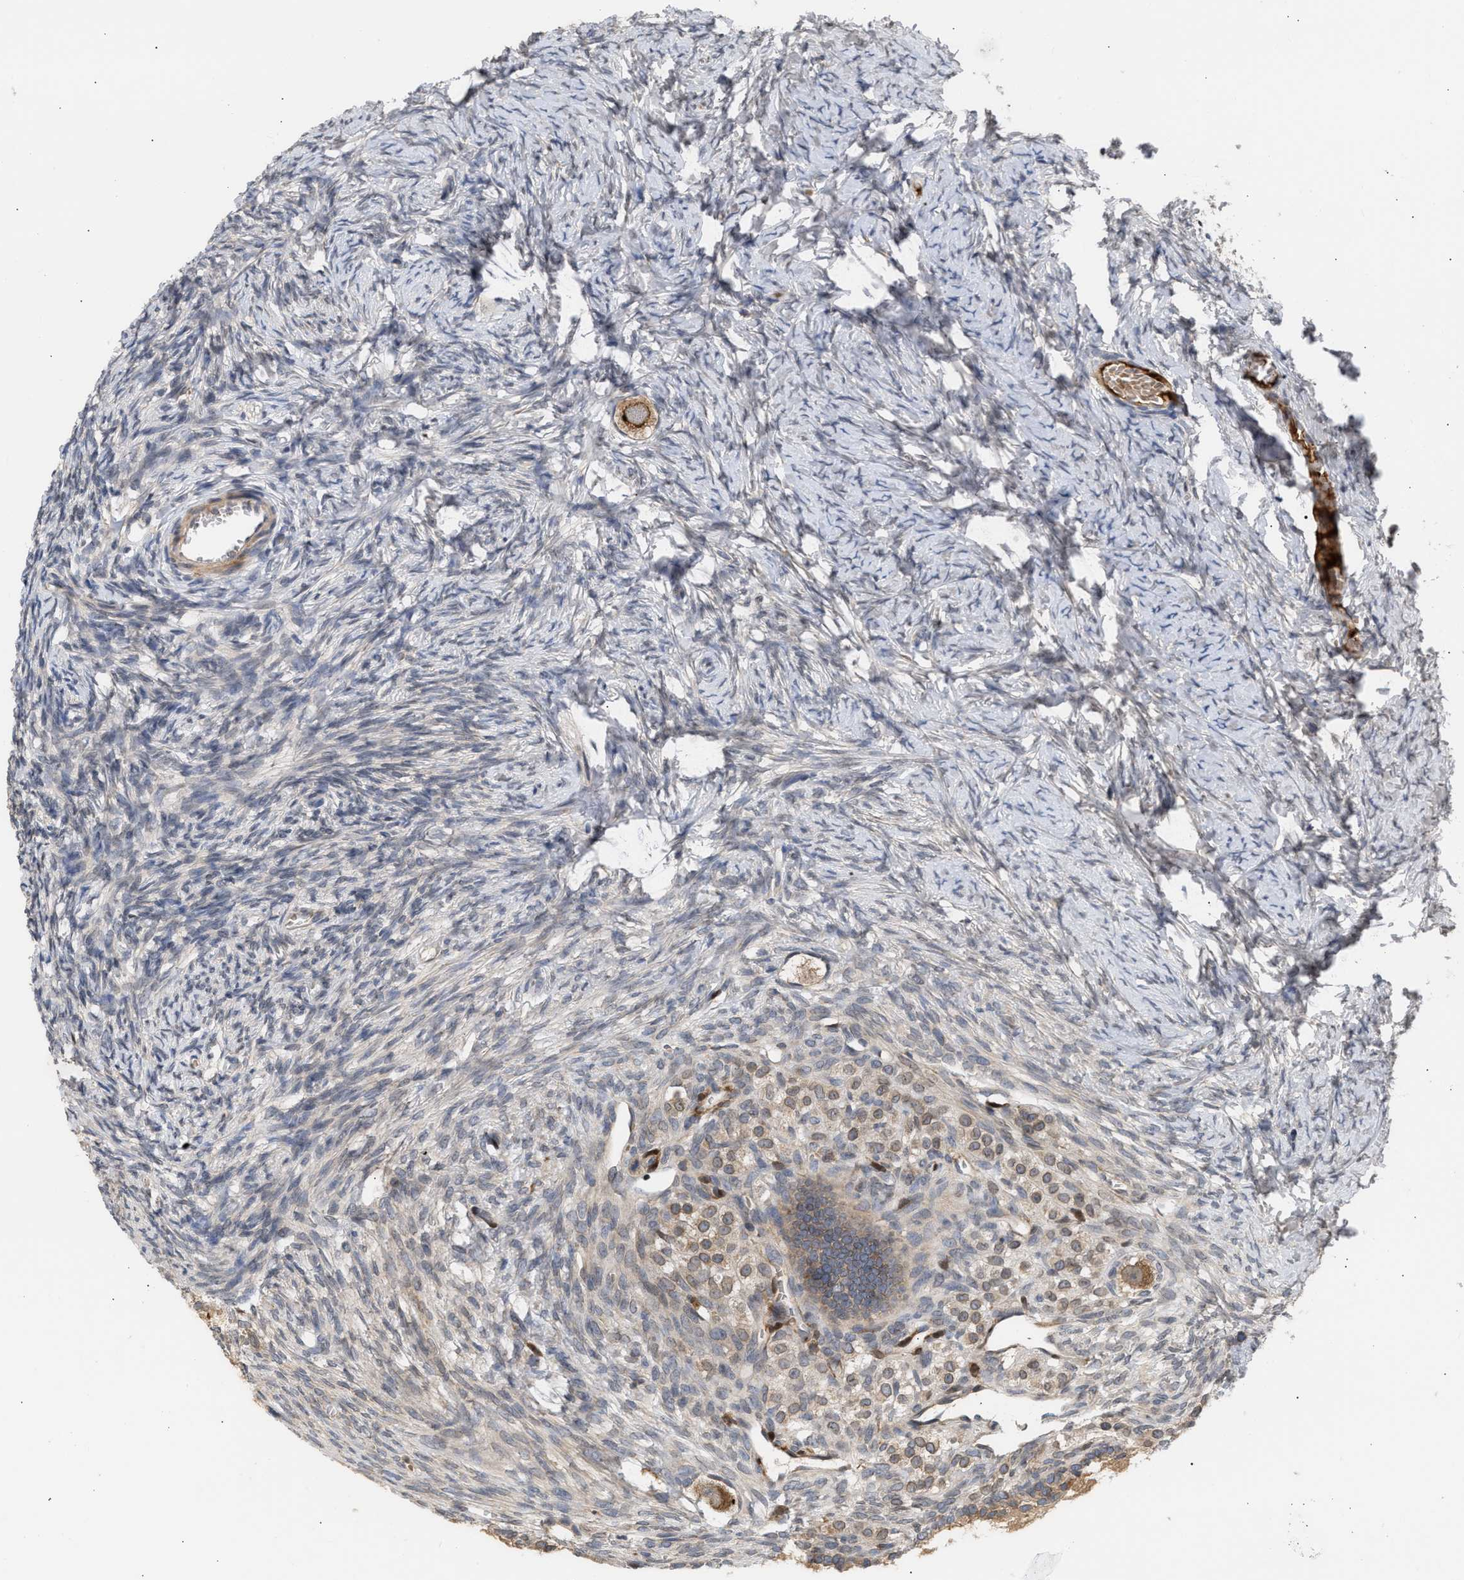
{"staining": {"intensity": "moderate", "quantity": ">75%", "location": "cytoplasmic/membranous"}, "tissue": "ovary", "cell_type": "Follicle cells", "image_type": "normal", "snomed": [{"axis": "morphology", "description": "Normal tissue, NOS"}, {"axis": "topography", "description": "Ovary"}], "caption": "Ovary stained with a brown dye displays moderate cytoplasmic/membranous positive staining in approximately >75% of follicle cells.", "gene": "NUP62", "patient": {"sex": "female", "age": 27}}